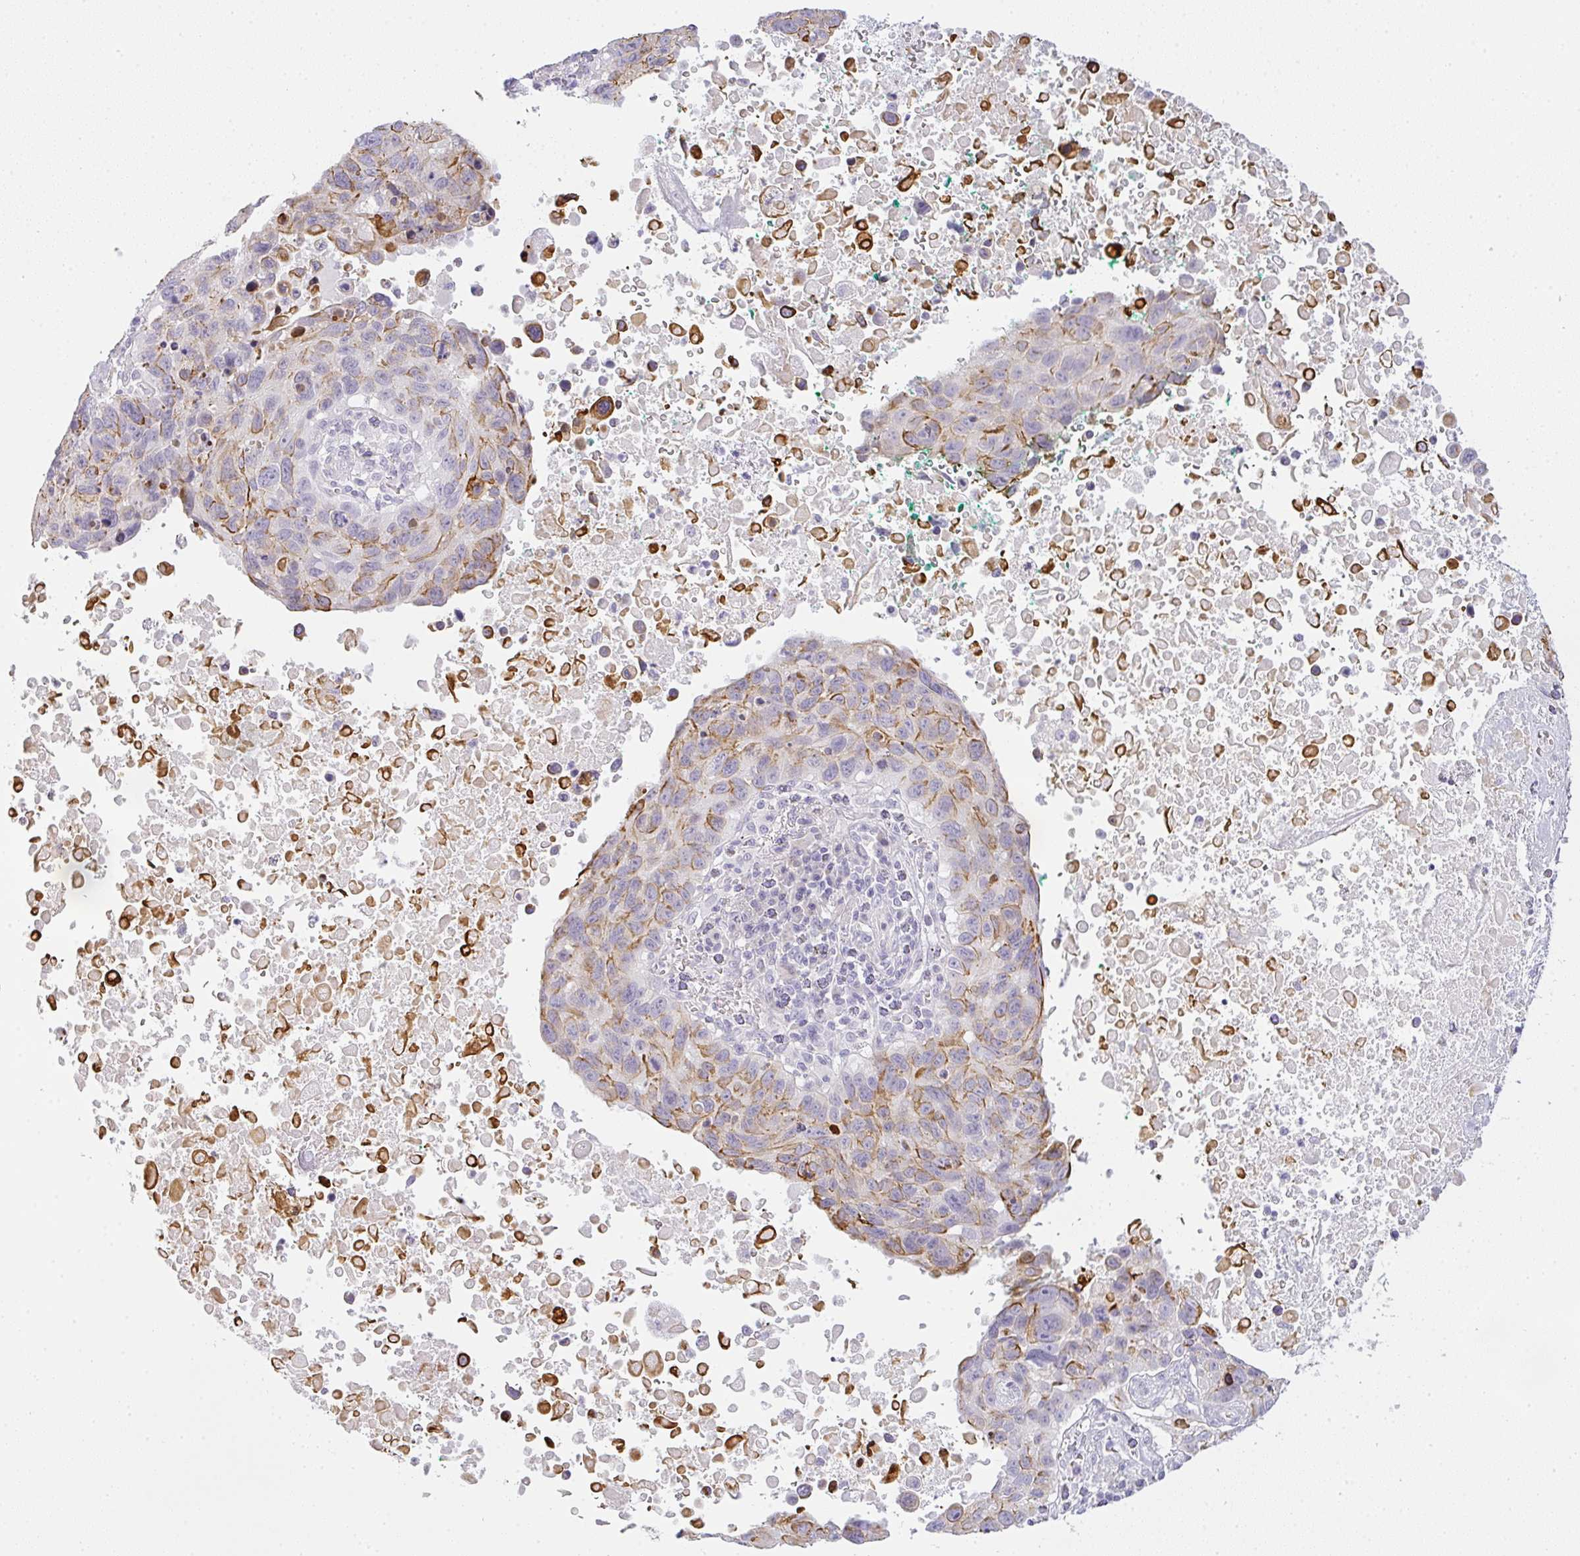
{"staining": {"intensity": "moderate", "quantity": "25%-75%", "location": "cytoplasmic/membranous"}, "tissue": "lung cancer", "cell_type": "Tumor cells", "image_type": "cancer", "snomed": [{"axis": "morphology", "description": "Squamous cell carcinoma, NOS"}, {"axis": "topography", "description": "Lung"}], "caption": "A photomicrograph showing moderate cytoplasmic/membranous positivity in approximately 25%-75% of tumor cells in lung cancer, as visualized by brown immunohistochemical staining.", "gene": "SIRPB2", "patient": {"sex": "male", "age": 66}}